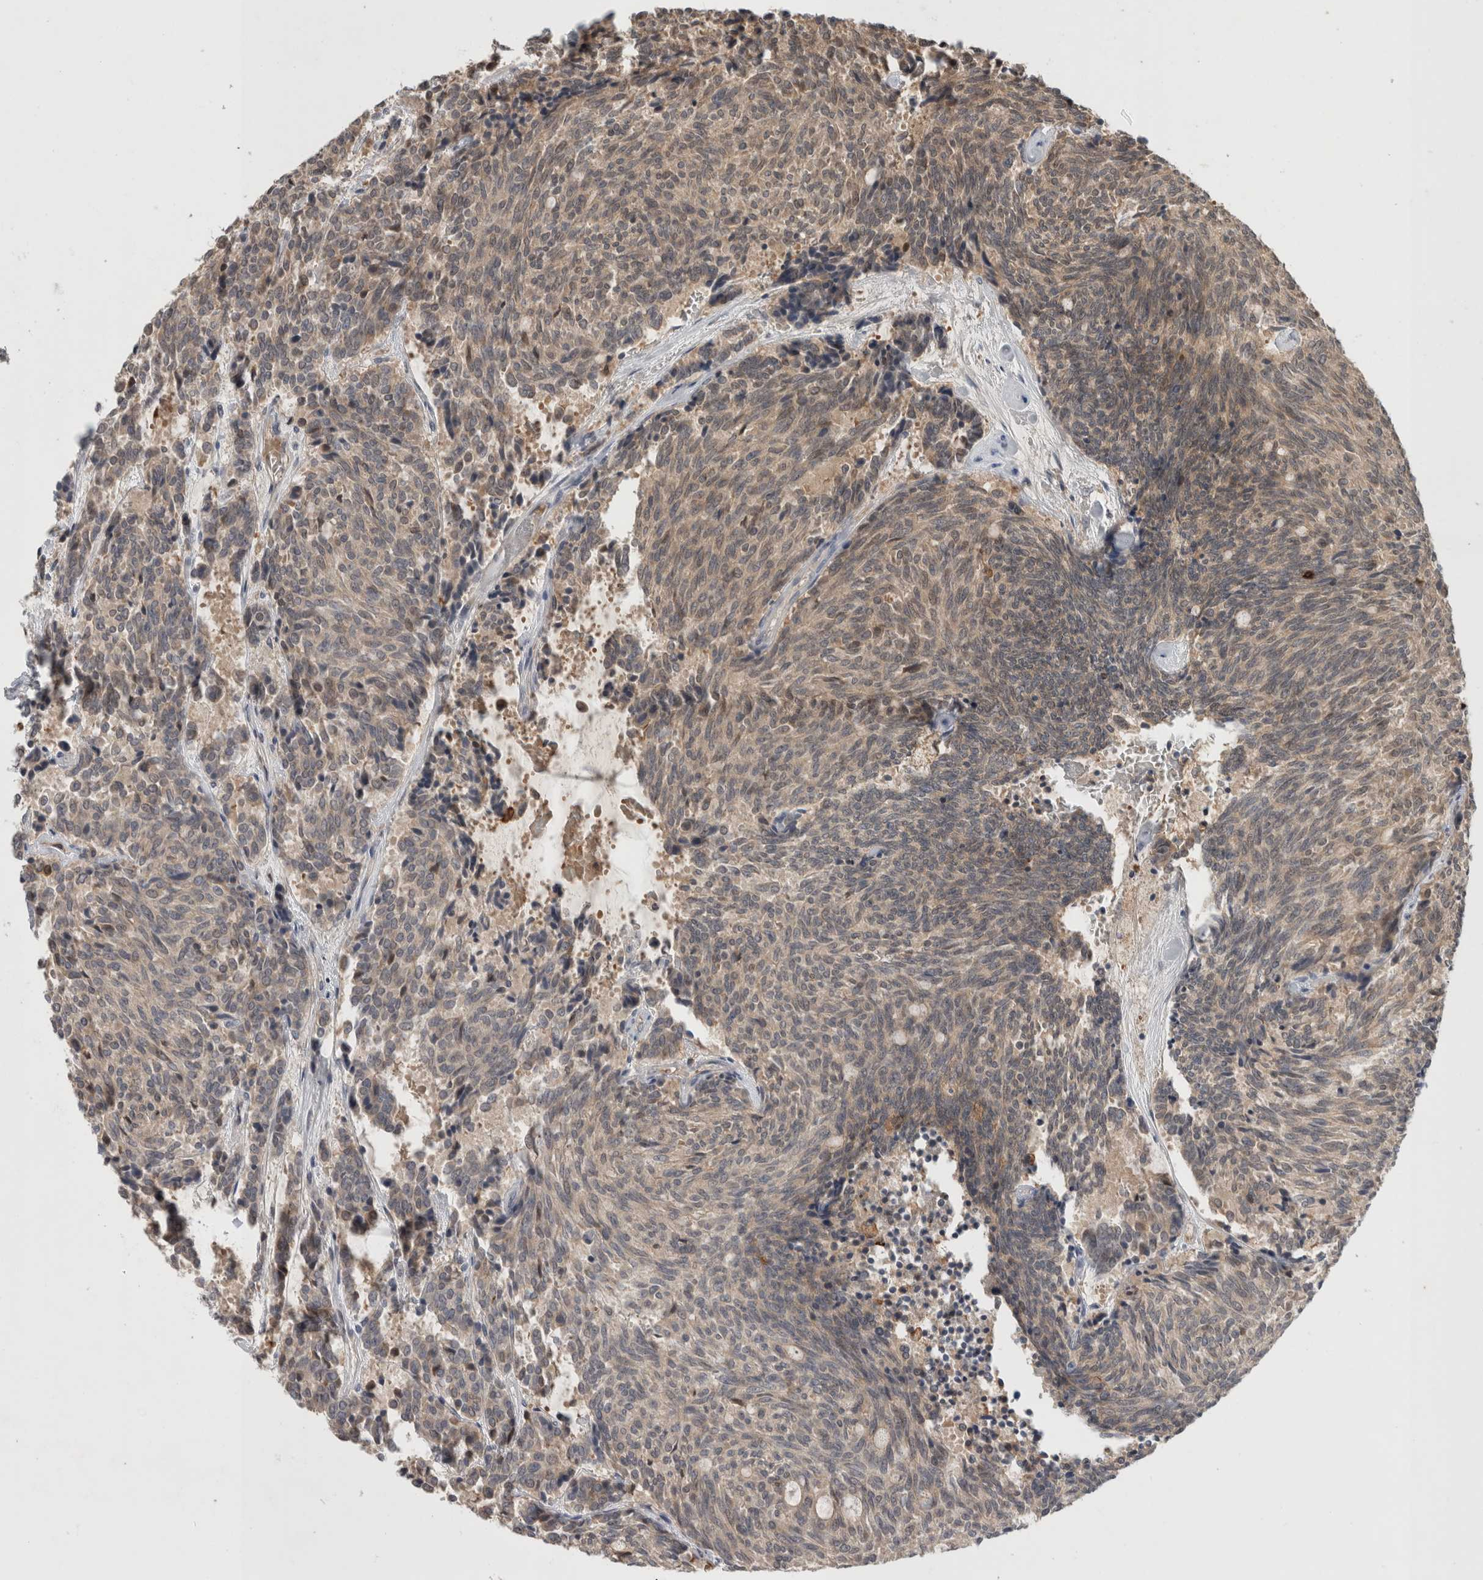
{"staining": {"intensity": "weak", "quantity": "<25%", "location": "cytoplasmic/membranous"}, "tissue": "carcinoid", "cell_type": "Tumor cells", "image_type": "cancer", "snomed": [{"axis": "morphology", "description": "Carcinoid, malignant, NOS"}, {"axis": "topography", "description": "Pancreas"}], "caption": "Carcinoid stained for a protein using immunohistochemistry (IHC) shows no expression tumor cells.", "gene": "GFRA2", "patient": {"sex": "female", "age": 54}}